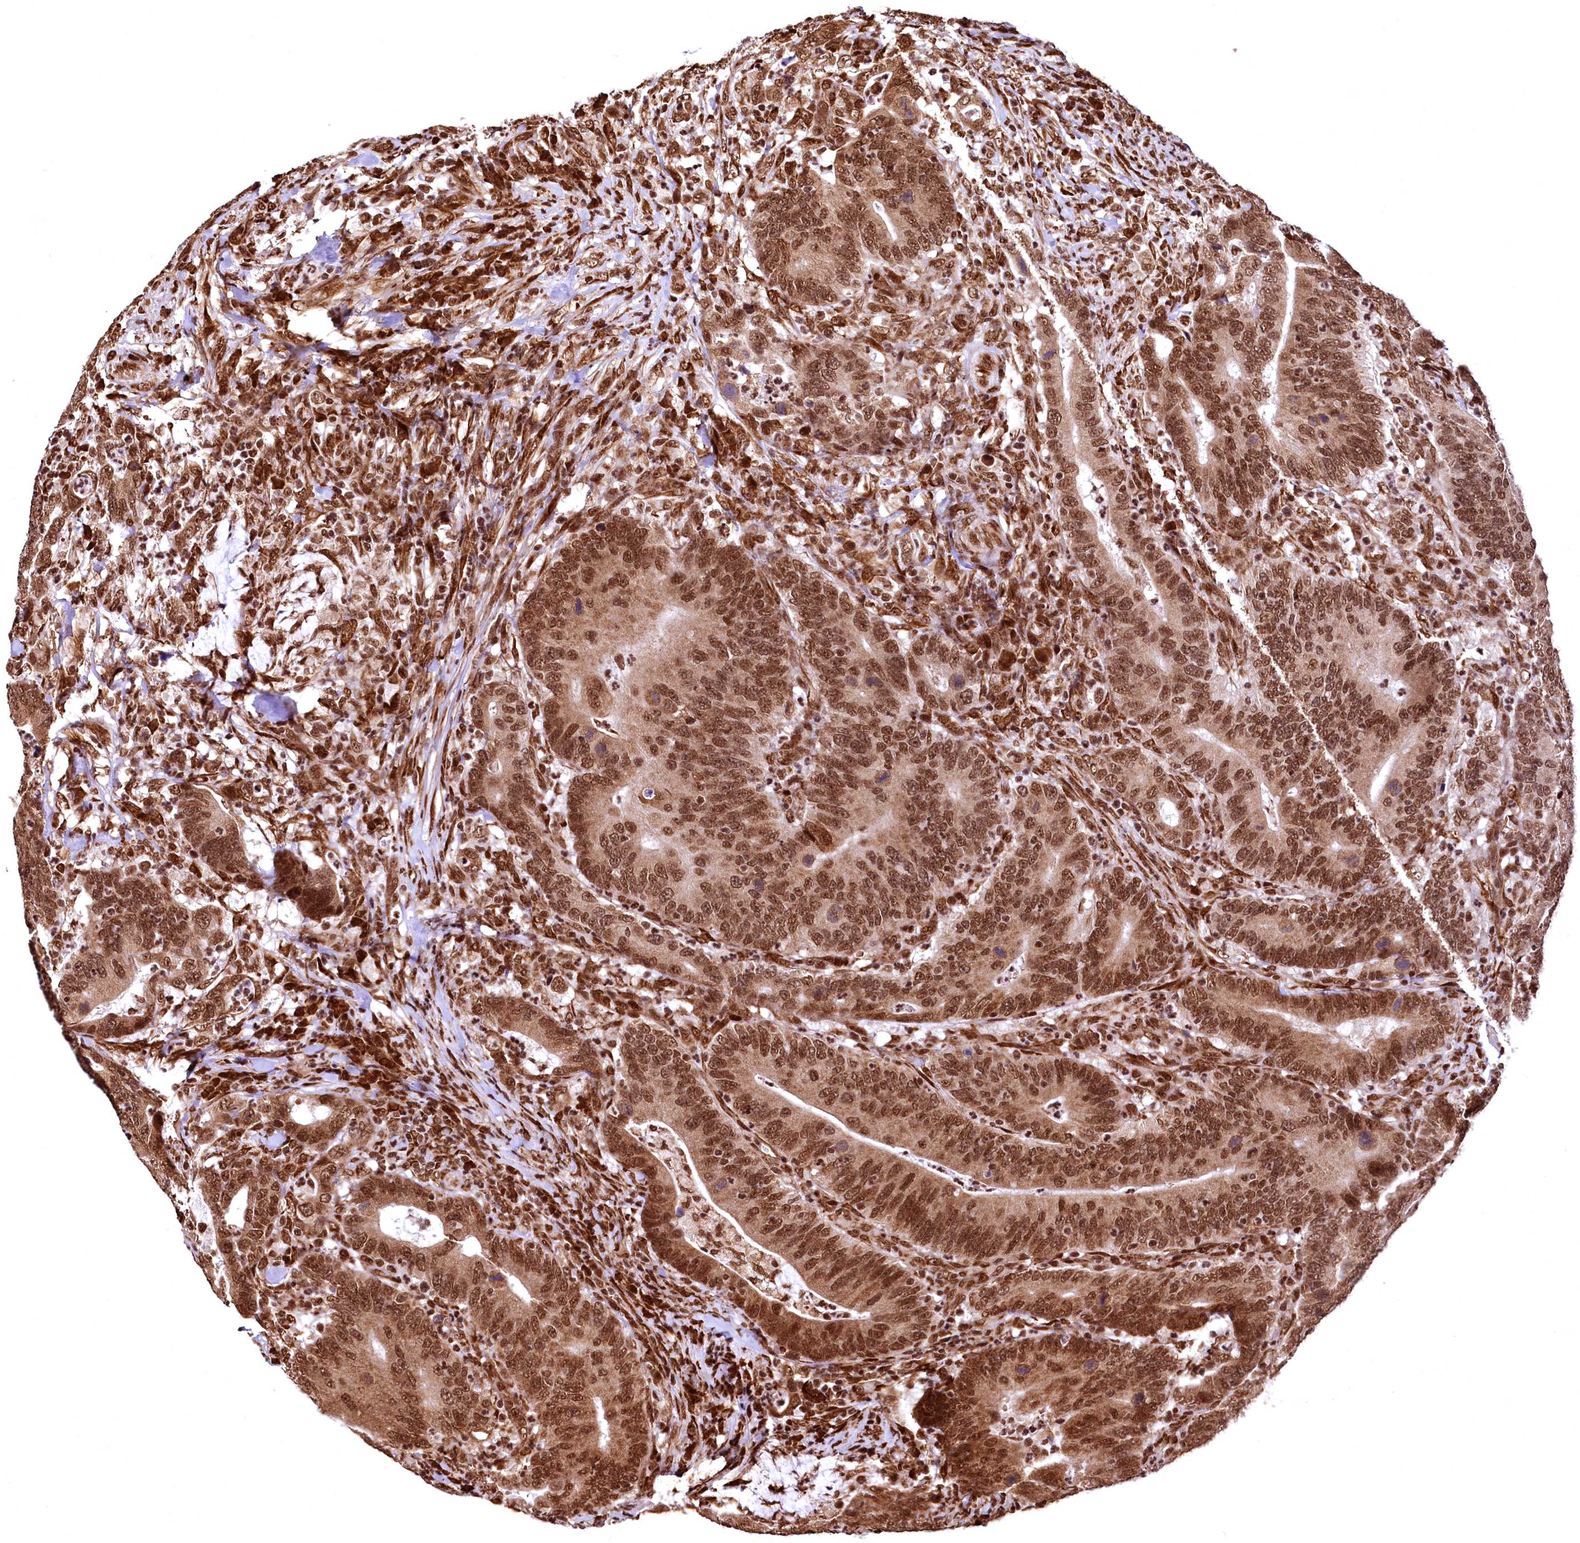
{"staining": {"intensity": "strong", "quantity": ">75%", "location": "nuclear"}, "tissue": "colorectal cancer", "cell_type": "Tumor cells", "image_type": "cancer", "snomed": [{"axis": "morphology", "description": "Adenocarcinoma, NOS"}, {"axis": "topography", "description": "Colon"}], "caption": "Immunohistochemical staining of colorectal cancer shows strong nuclear protein expression in approximately >75% of tumor cells.", "gene": "PDS5B", "patient": {"sex": "female", "age": 66}}